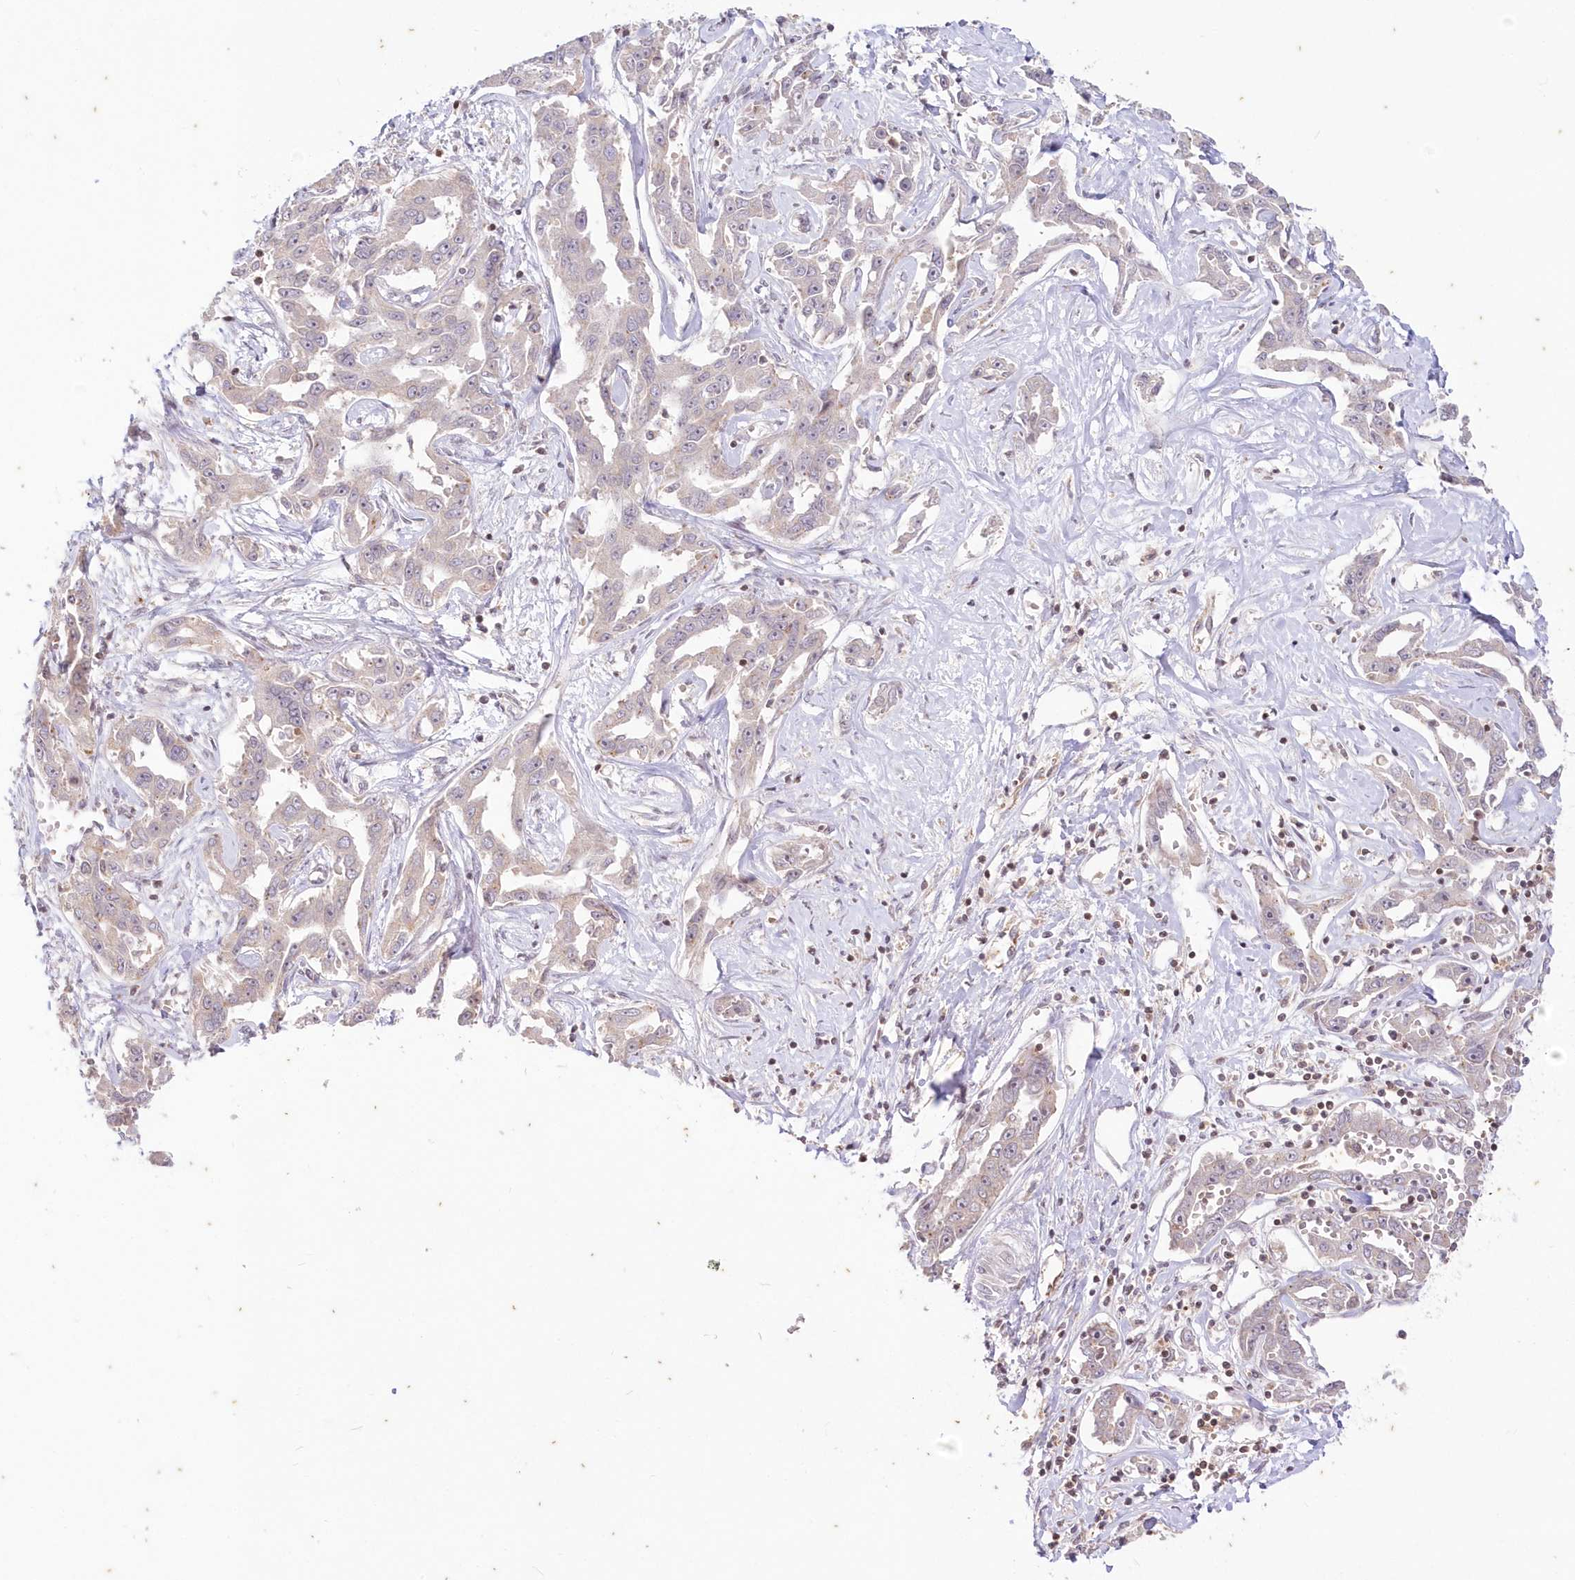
{"staining": {"intensity": "negative", "quantity": "none", "location": "none"}, "tissue": "liver cancer", "cell_type": "Tumor cells", "image_type": "cancer", "snomed": [{"axis": "morphology", "description": "Cholangiocarcinoma"}, {"axis": "topography", "description": "Liver"}], "caption": "High power microscopy histopathology image of an immunohistochemistry micrograph of liver cancer, revealing no significant expression in tumor cells.", "gene": "MTMR3", "patient": {"sex": "male", "age": 59}}